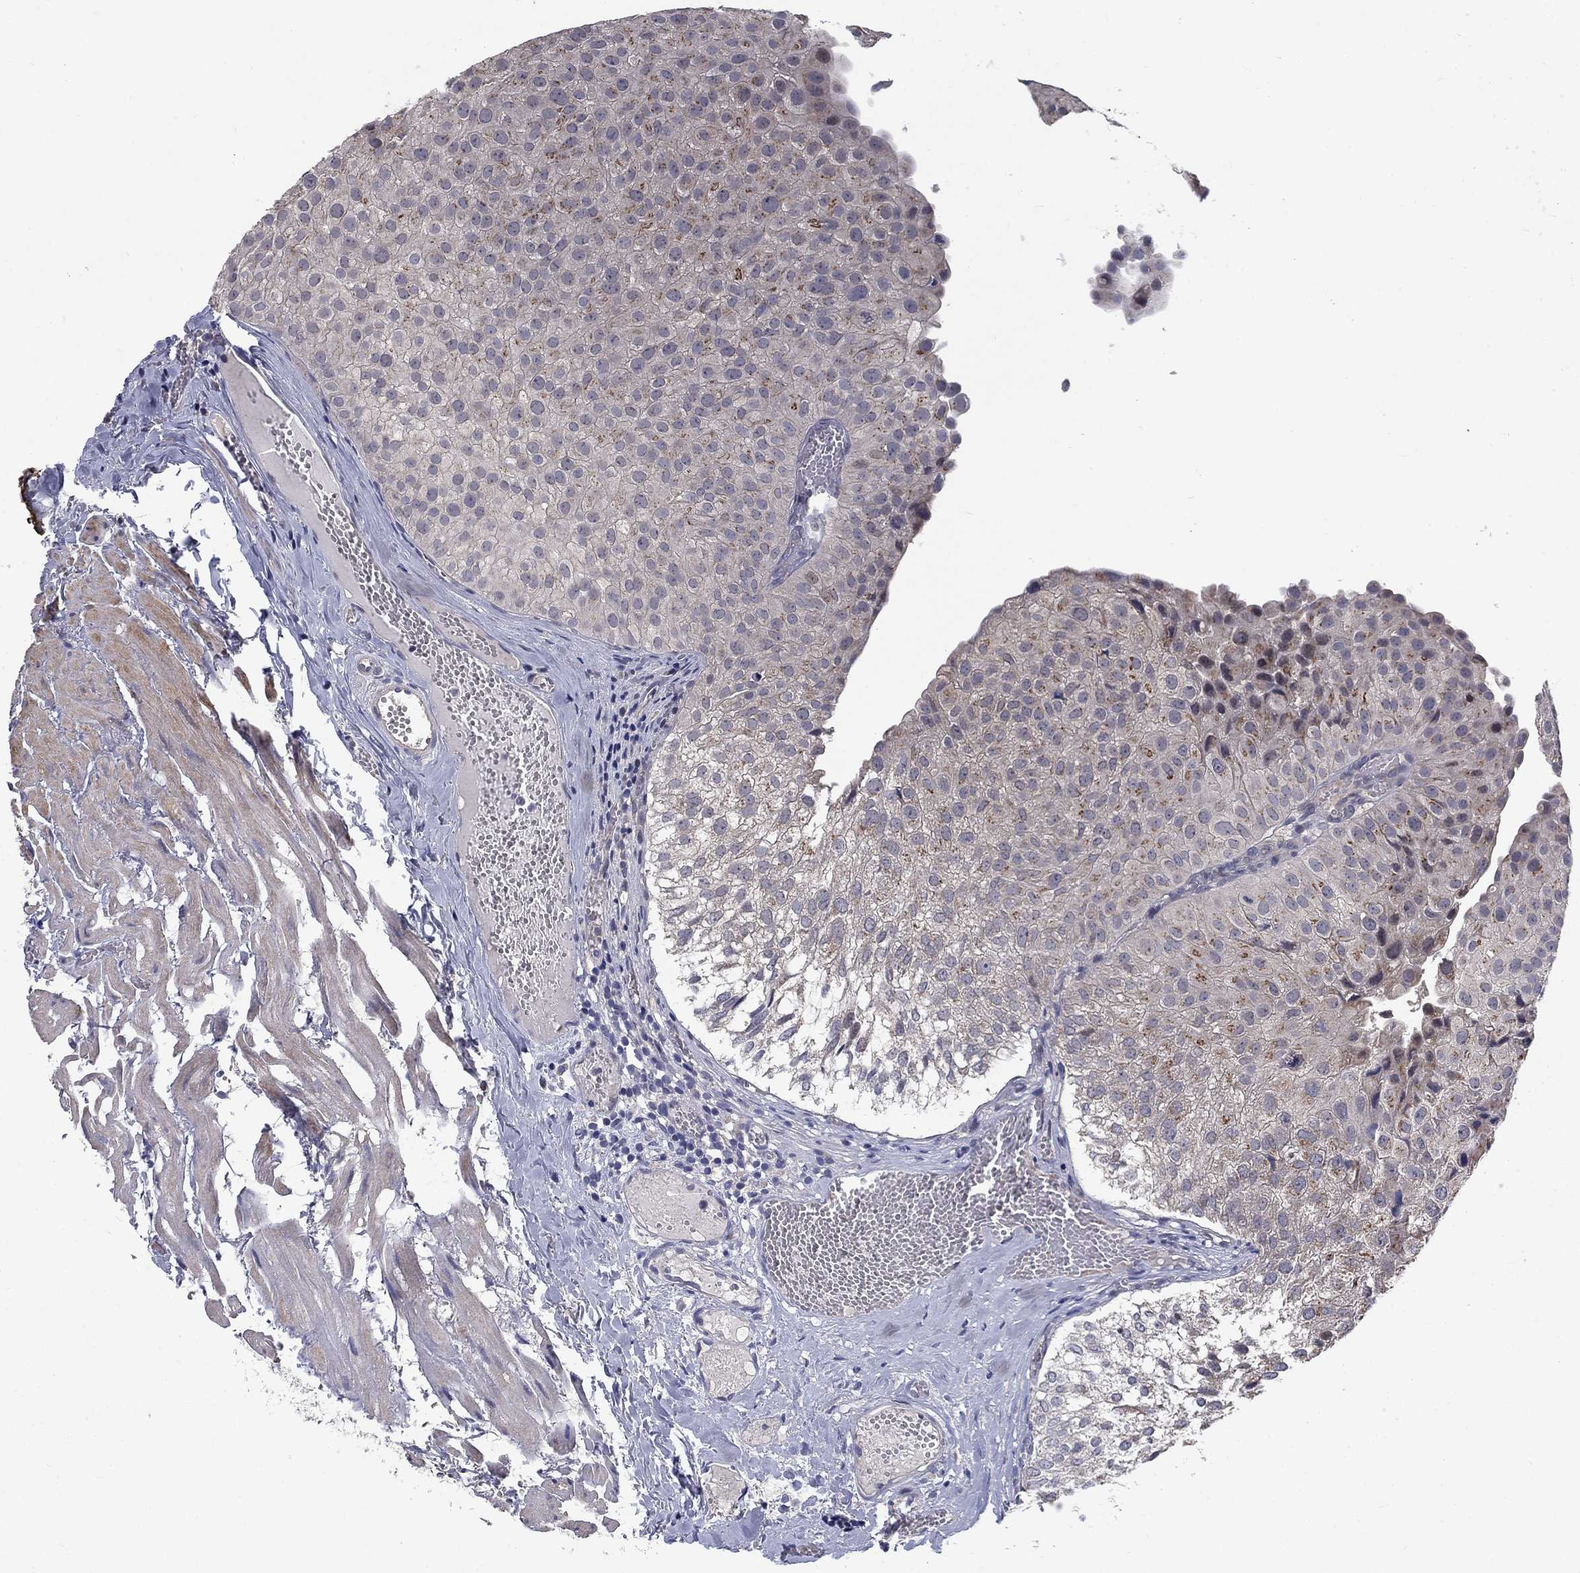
{"staining": {"intensity": "moderate", "quantity": "<25%", "location": "cytoplasmic/membranous"}, "tissue": "urothelial cancer", "cell_type": "Tumor cells", "image_type": "cancer", "snomed": [{"axis": "morphology", "description": "Urothelial carcinoma, Low grade"}, {"axis": "topography", "description": "Urinary bladder"}], "caption": "Immunohistochemical staining of urothelial cancer reveals moderate cytoplasmic/membranous protein staining in about <25% of tumor cells.", "gene": "FAM3B", "patient": {"sex": "female", "age": 78}}